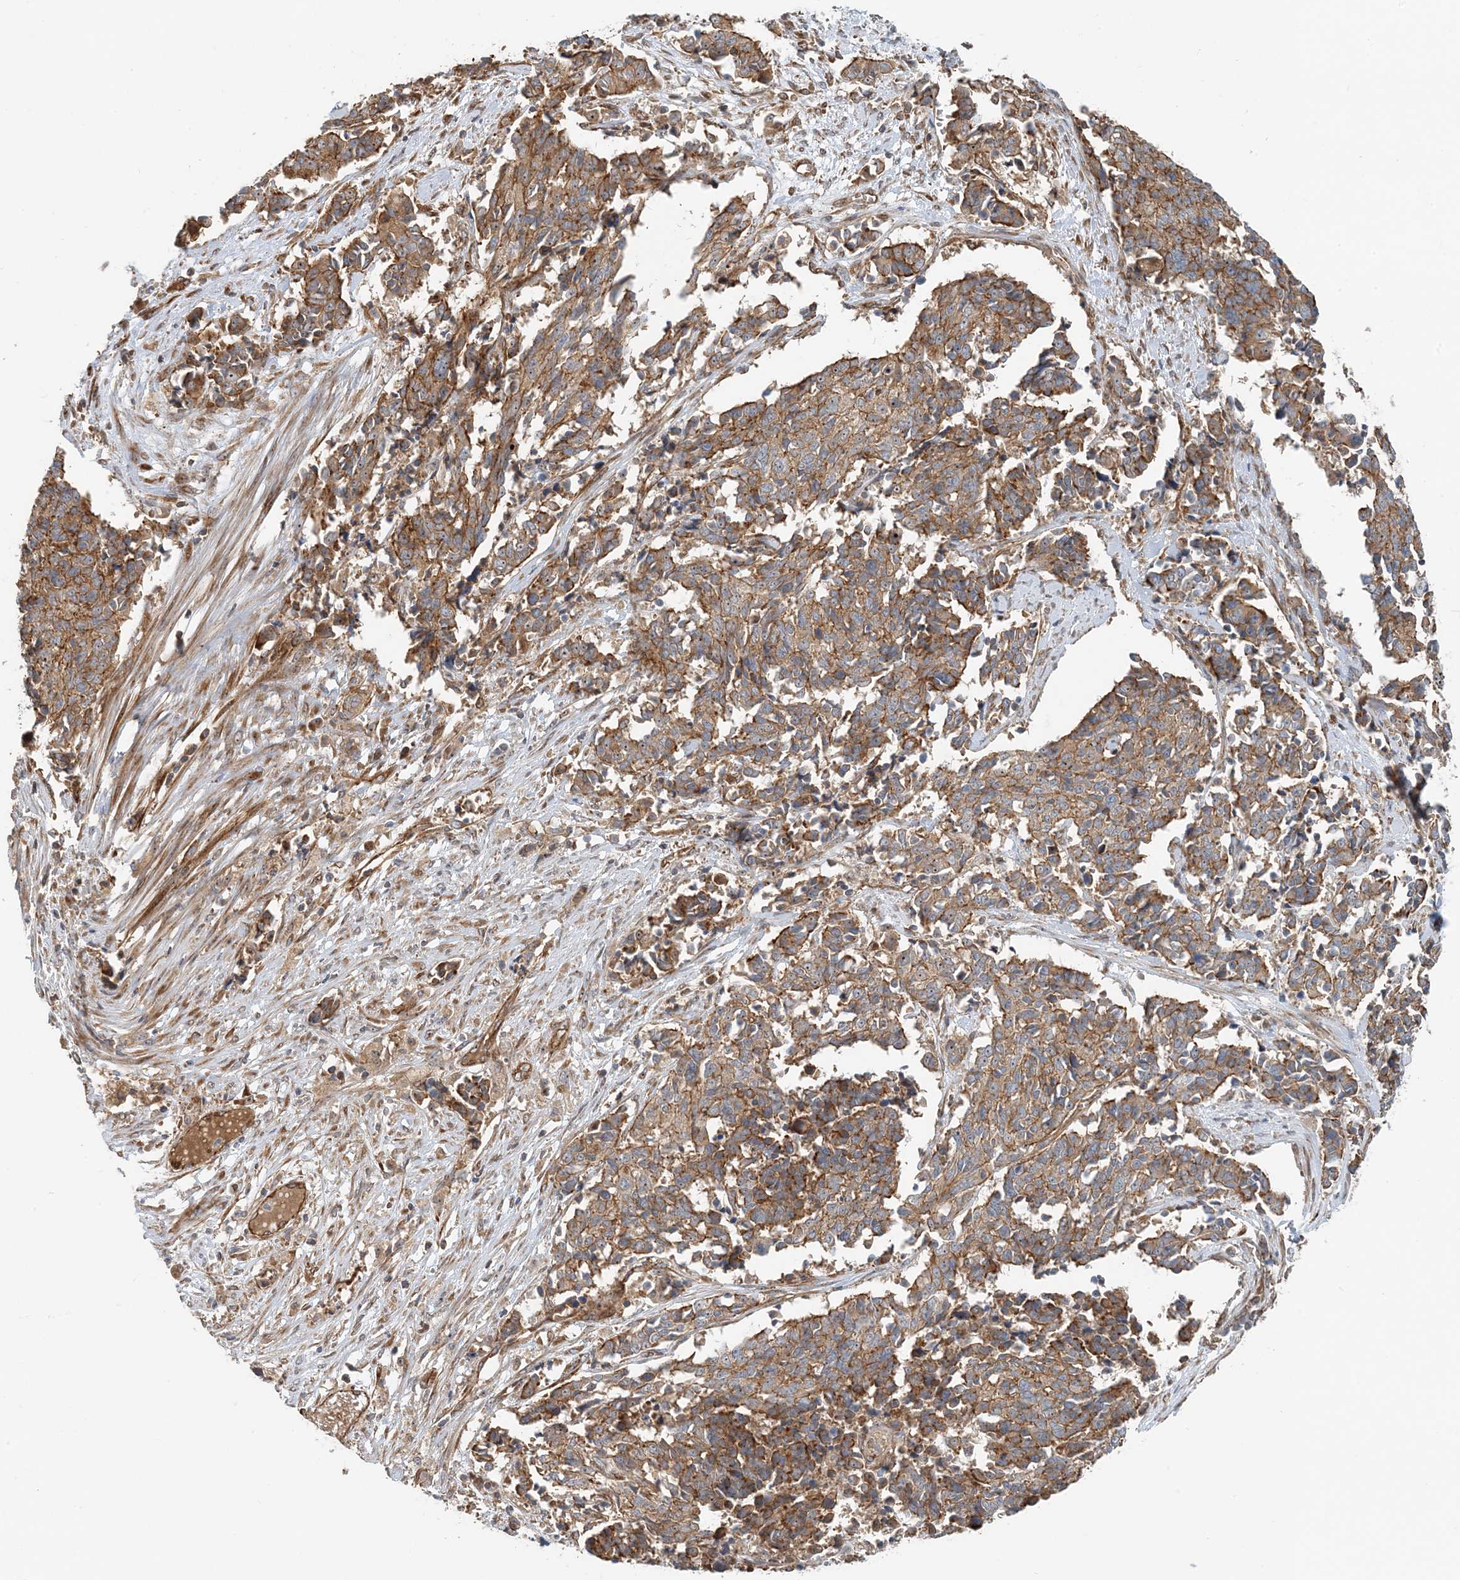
{"staining": {"intensity": "moderate", "quantity": ">75%", "location": "cytoplasmic/membranous"}, "tissue": "cervical cancer", "cell_type": "Tumor cells", "image_type": "cancer", "snomed": [{"axis": "morphology", "description": "Normal tissue, NOS"}, {"axis": "morphology", "description": "Squamous cell carcinoma, NOS"}, {"axis": "topography", "description": "Cervix"}], "caption": "This histopathology image demonstrates immunohistochemistry (IHC) staining of cervical cancer (squamous cell carcinoma), with medium moderate cytoplasmic/membranous positivity in approximately >75% of tumor cells.", "gene": "MYL5", "patient": {"sex": "female", "age": 35}}